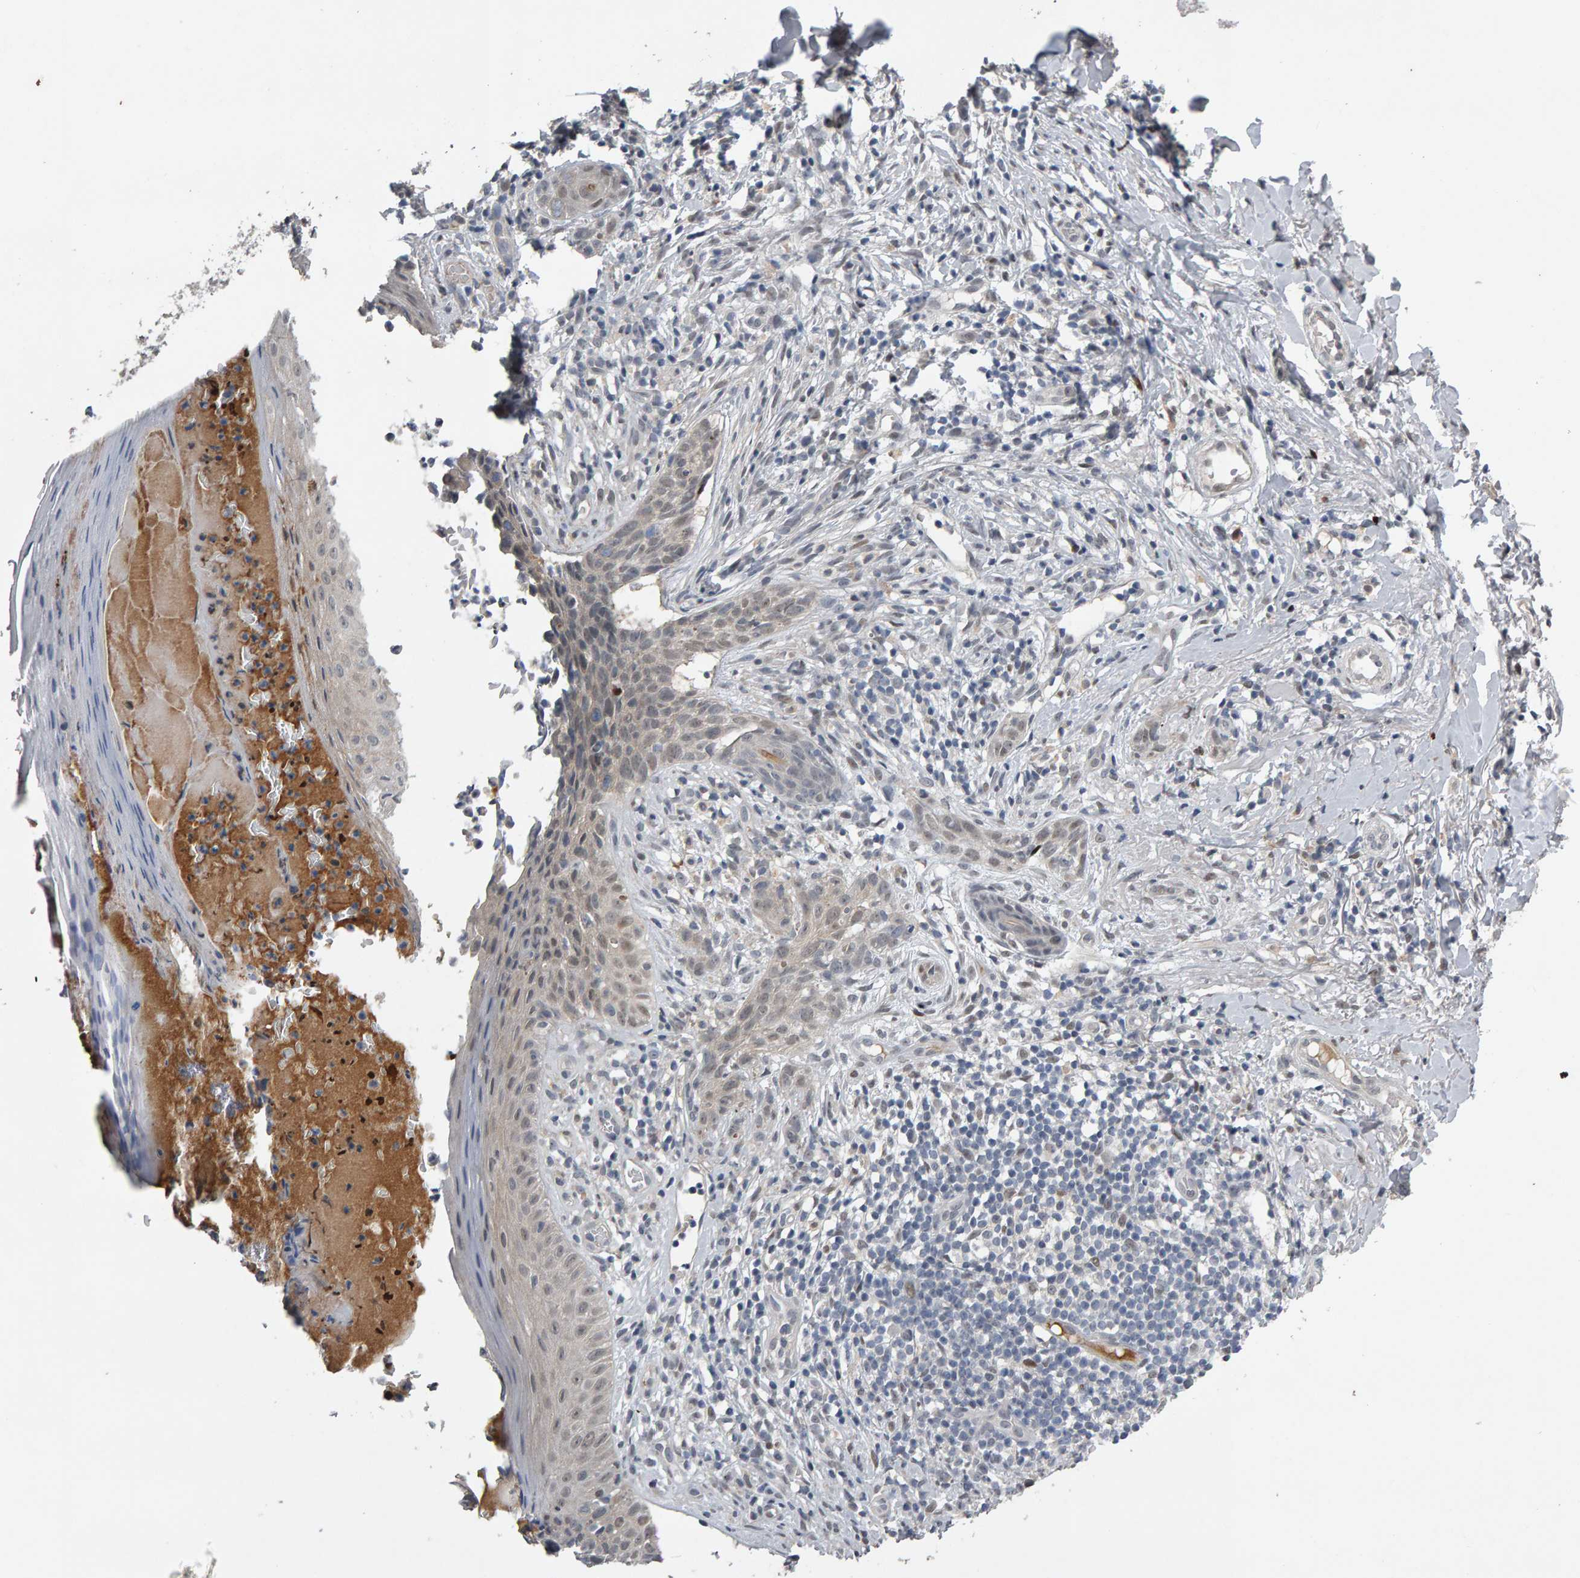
{"staining": {"intensity": "weak", "quantity": "<25%", "location": "nuclear"}, "tissue": "skin cancer", "cell_type": "Tumor cells", "image_type": "cancer", "snomed": [{"axis": "morphology", "description": "Normal tissue, NOS"}, {"axis": "morphology", "description": "Basal cell carcinoma"}, {"axis": "topography", "description": "Skin"}], "caption": "Human skin cancer (basal cell carcinoma) stained for a protein using immunohistochemistry displays no staining in tumor cells.", "gene": "IPO8", "patient": {"sex": "male", "age": 67}}